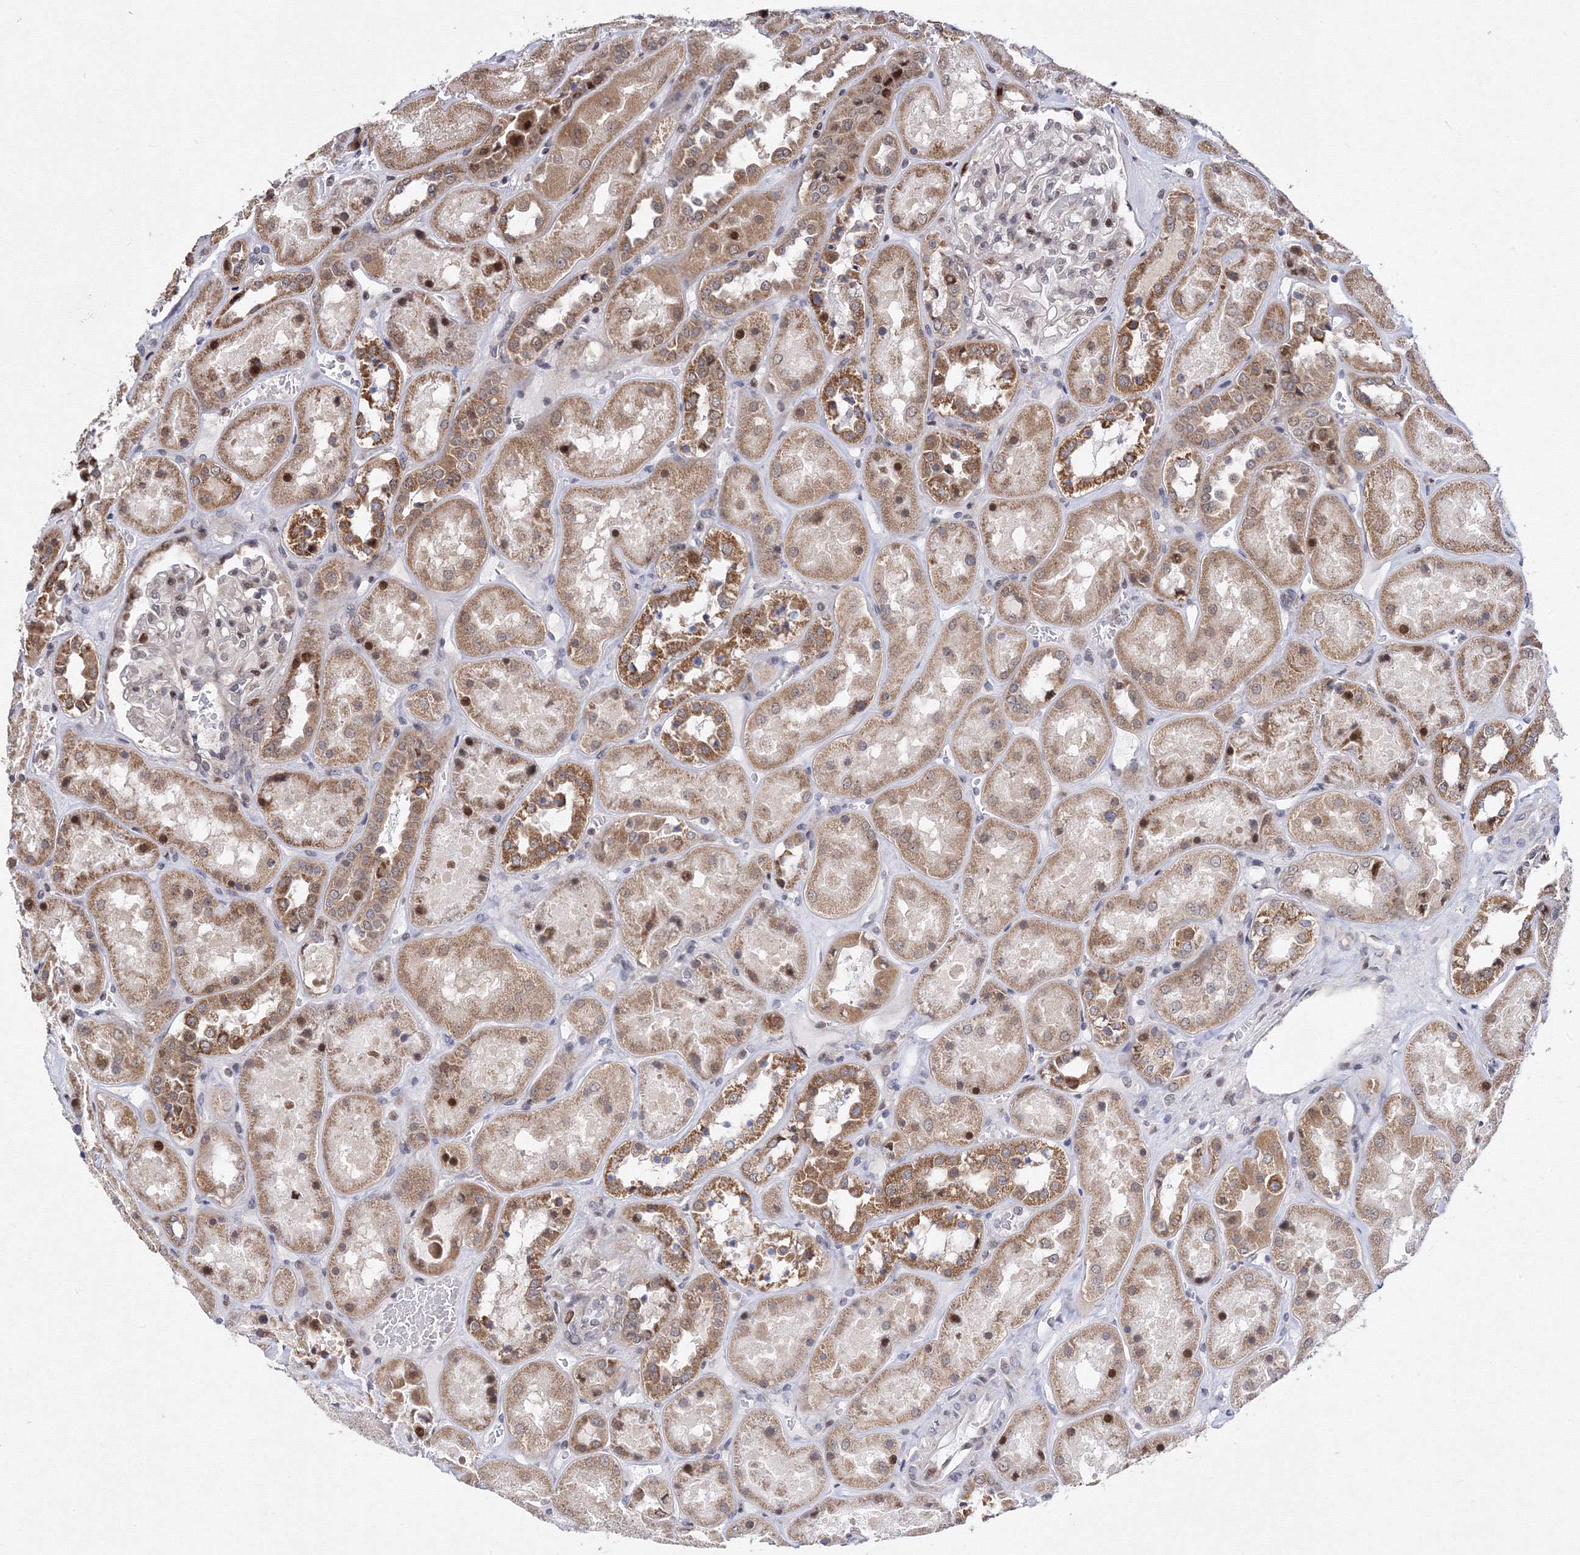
{"staining": {"intensity": "moderate", "quantity": "<25%", "location": "nuclear"}, "tissue": "kidney", "cell_type": "Cells in glomeruli", "image_type": "normal", "snomed": [{"axis": "morphology", "description": "Normal tissue, NOS"}, {"axis": "topography", "description": "Kidney"}], "caption": "The photomicrograph exhibits immunohistochemical staining of benign kidney. There is moderate nuclear positivity is identified in about <25% of cells in glomeruli.", "gene": "GPN1", "patient": {"sex": "male", "age": 70}}